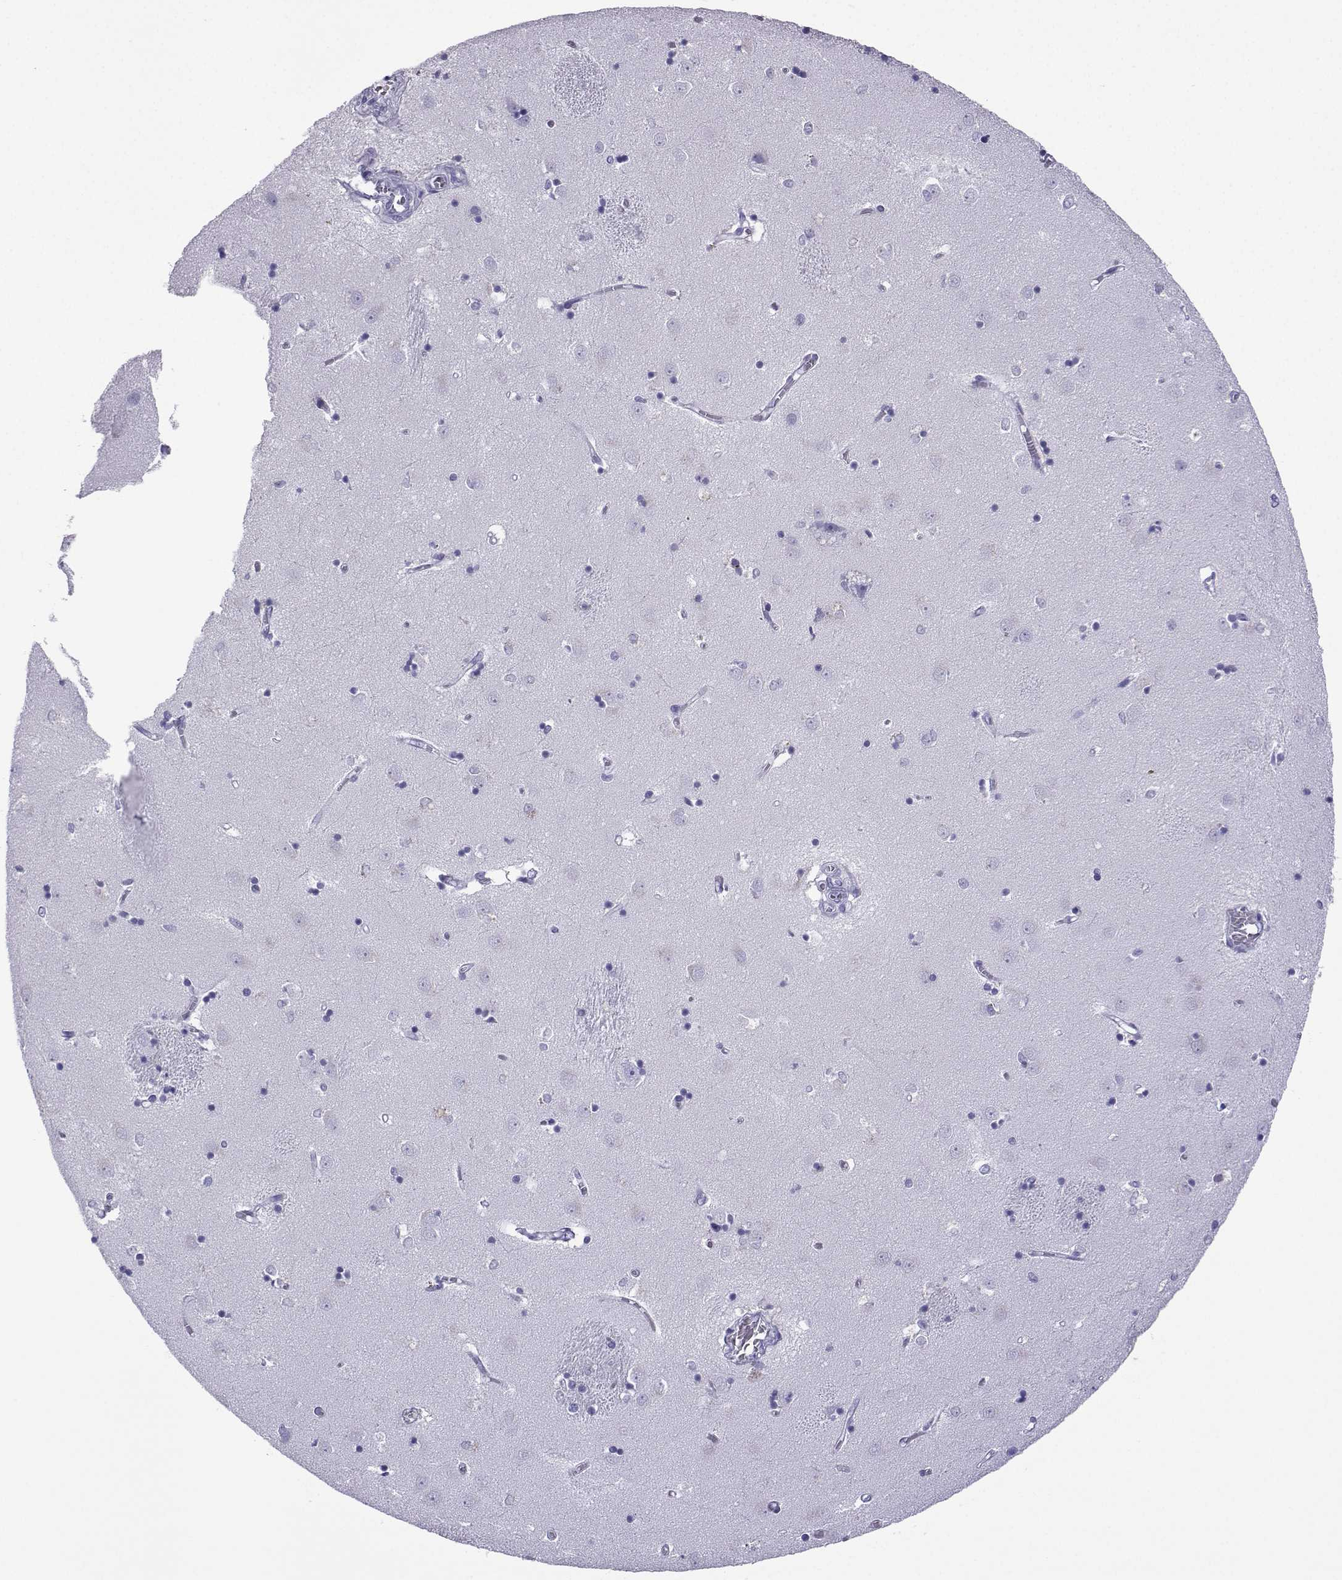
{"staining": {"intensity": "negative", "quantity": "none", "location": "none"}, "tissue": "caudate", "cell_type": "Glial cells", "image_type": "normal", "snomed": [{"axis": "morphology", "description": "Normal tissue, NOS"}, {"axis": "topography", "description": "Lateral ventricle wall"}], "caption": "Immunohistochemistry (IHC) micrograph of benign caudate: human caudate stained with DAB (3,3'-diaminobenzidine) demonstrates no significant protein staining in glial cells.", "gene": "LORICRIN", "patient": {"sex": "male", "age": 54}}